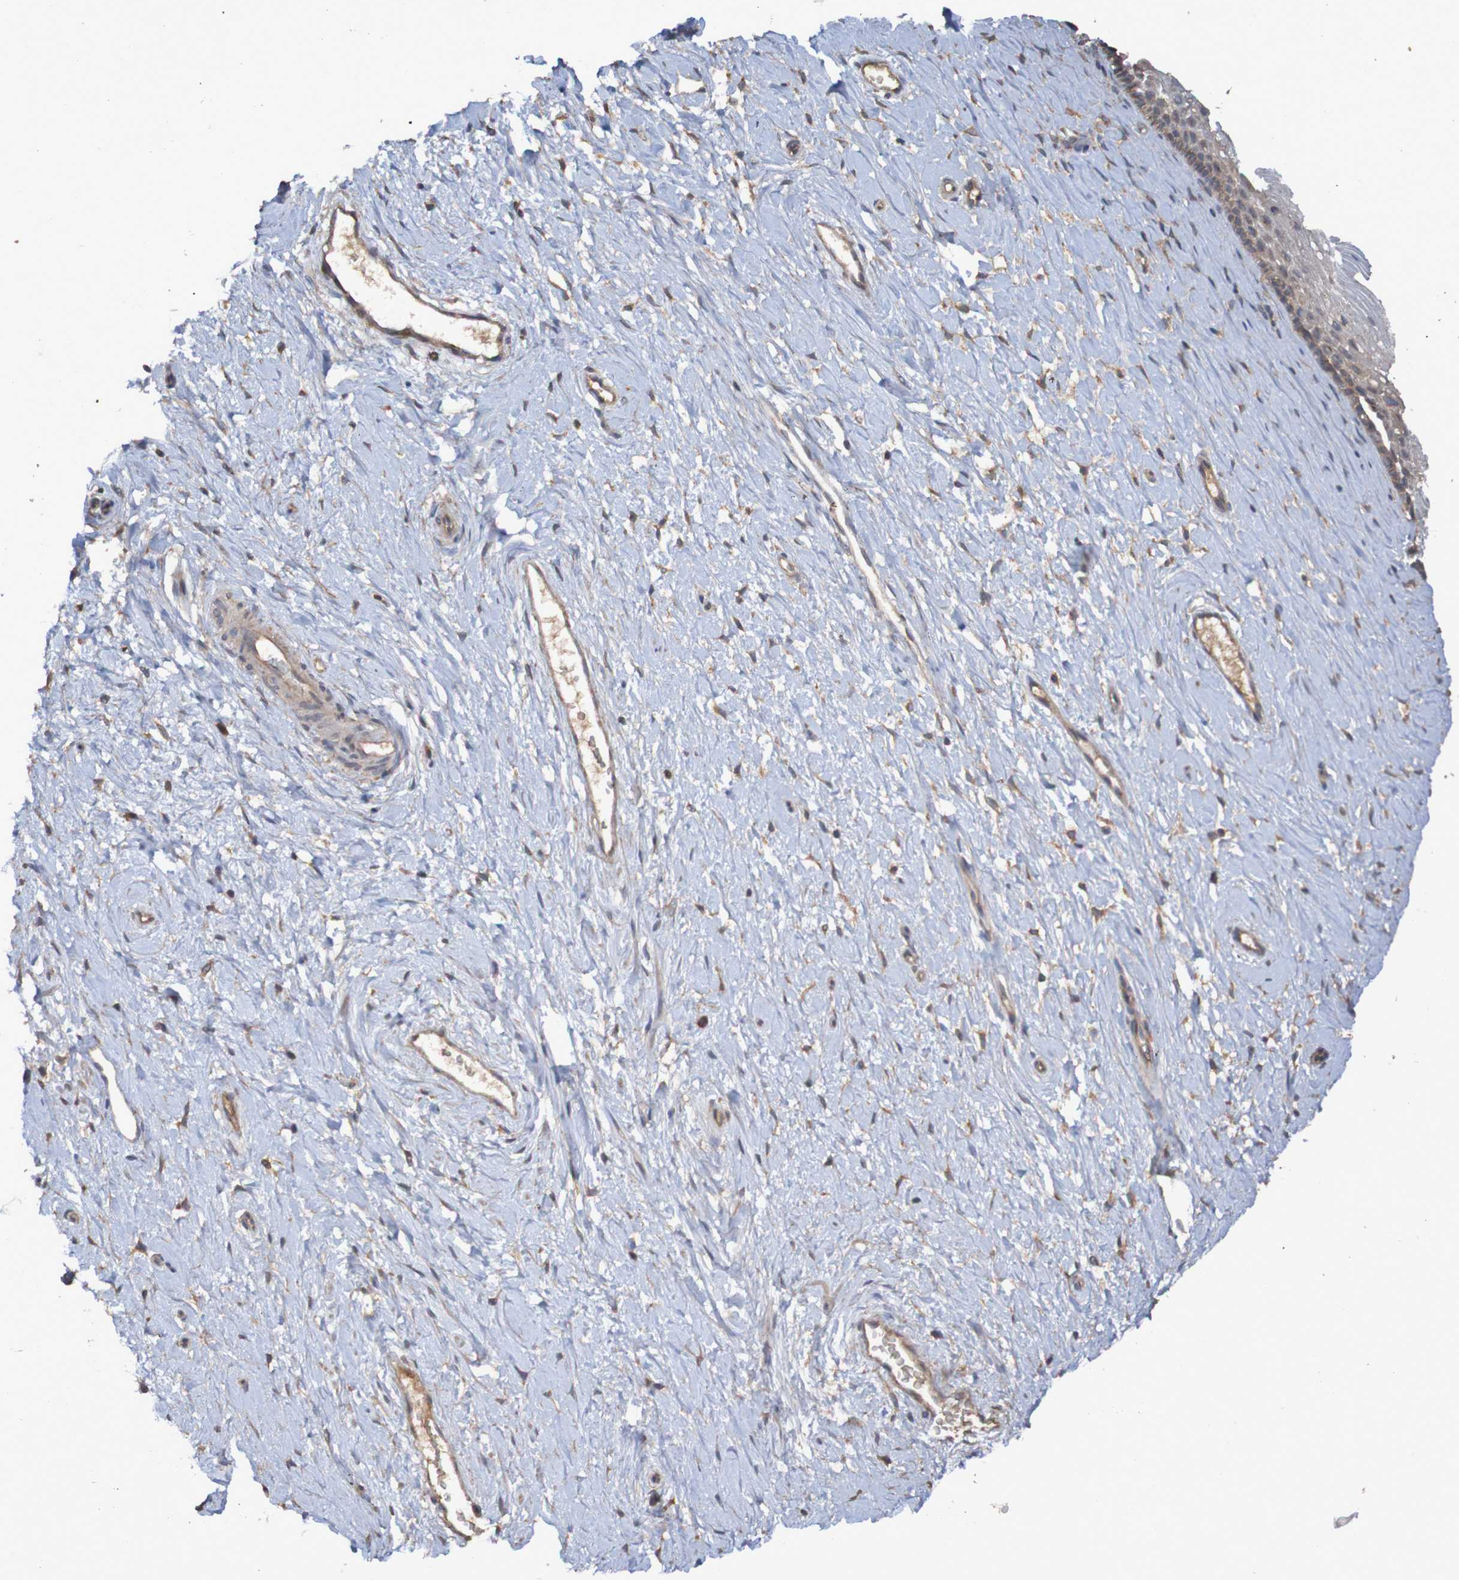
{"staining": {"intensity": "moderate", "quantity": ">75%", "location": "cytoplasmic/membranous"}, "tissue": "cervix", "cell_type": "Glandular cells", "image_type": "normal", "snomed": [{"axis": "morphology", "description": "Normal tissue, NOS"}, {"axis": "topography", "description": "Cervix"}], "caption": "Human cervix stained with a brown dye exhibits moderate cytoplasmic/membranous positive staining in about >75% of glandular cells.", "gene": "PHYH", "patient": {"sex": "female", "age": 39}}